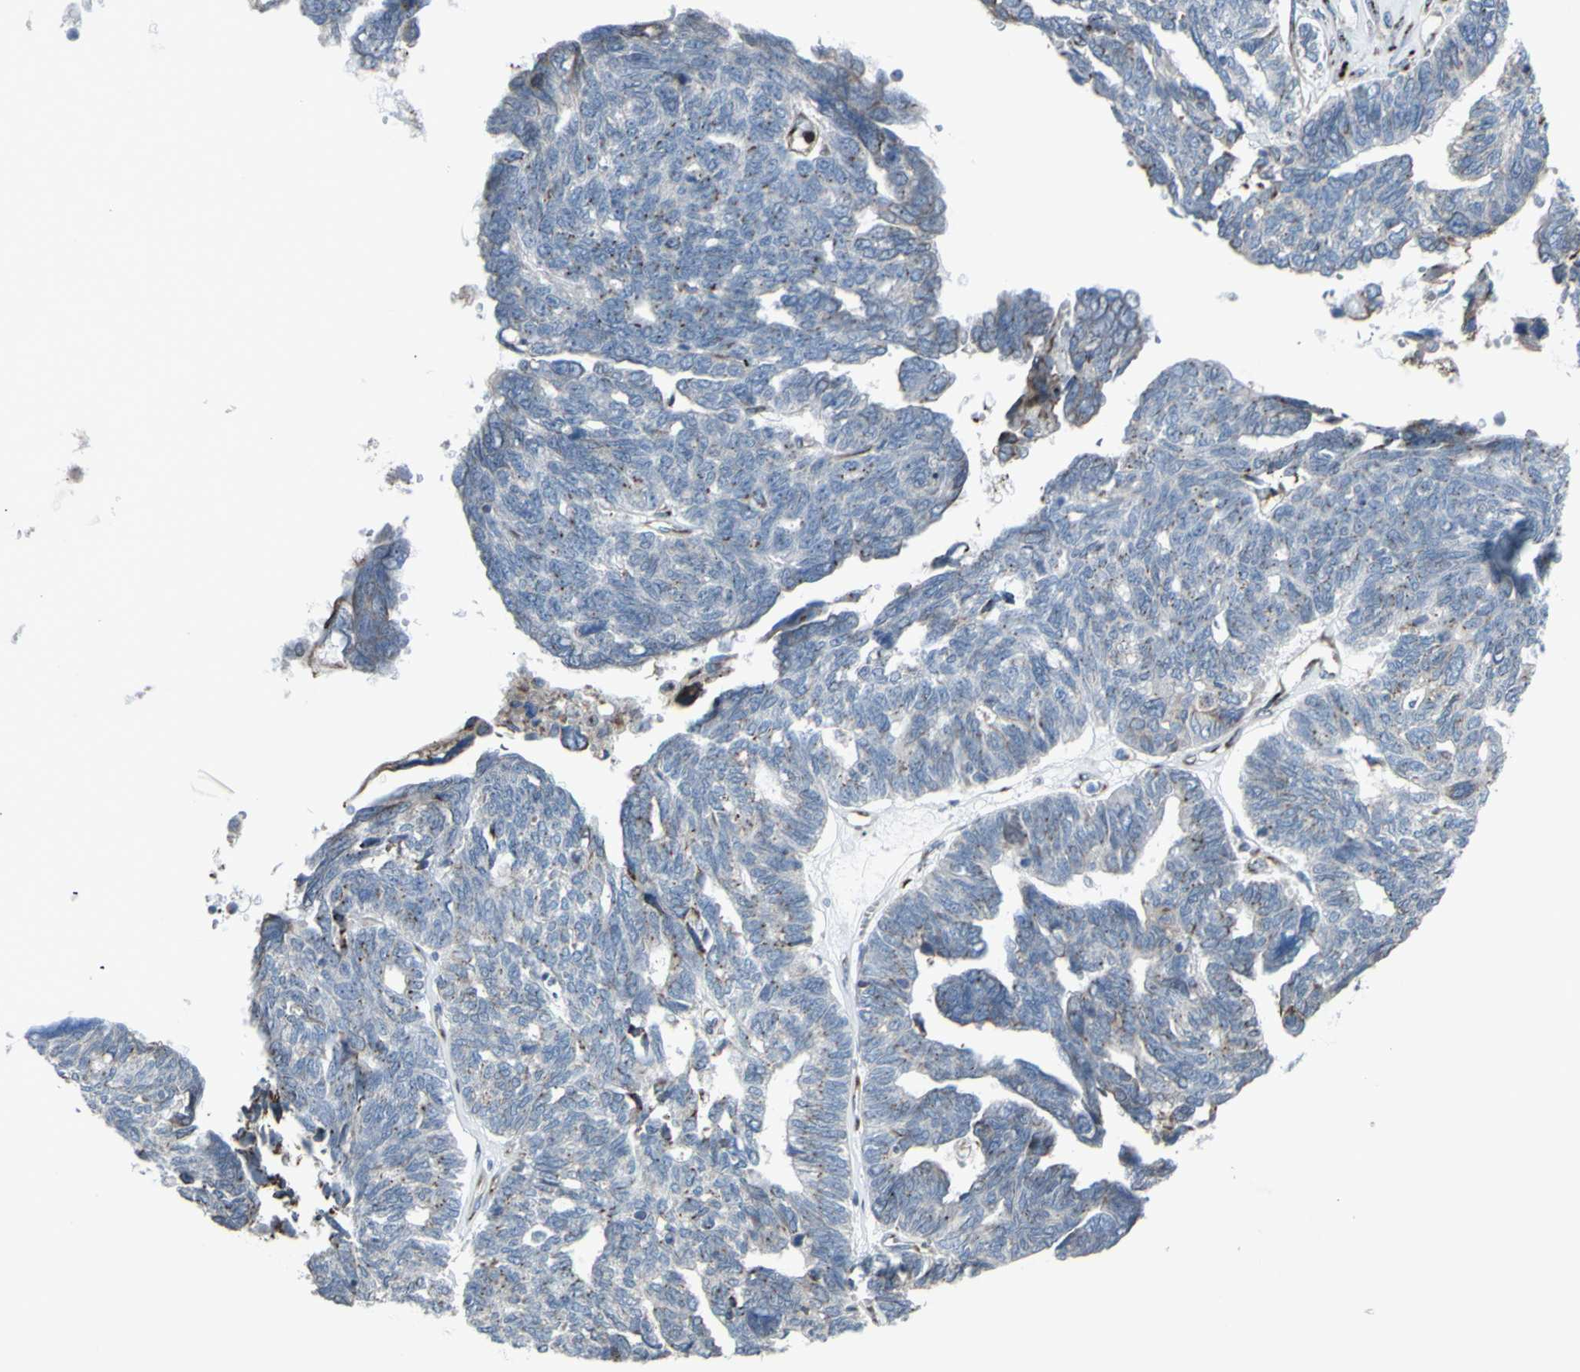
{"staining": {"intensity": "moderate", "quantity": "<25%", "location": "cytoplasmic/membranous"}, "tissue": "ovarian cancer", "cell_type": "Tumor cells", "image_type": "cancer", "snomed": [{"axis": "morphology", "description": "Cystadenocarcinoma, serous, NOS"}, {"axis": "topography", "description": "Ovary"}], "caption": "DAB immunohistochemical staining of ovarian cancer reveals moderate cytoplasmic/membranous protein positivity in approximately <25% of tumor cells. (Brightfield microscopy of DAB IHC at high magnification).", "gene": "GLG1", "patient": {"sex": "female", "age": 79}}